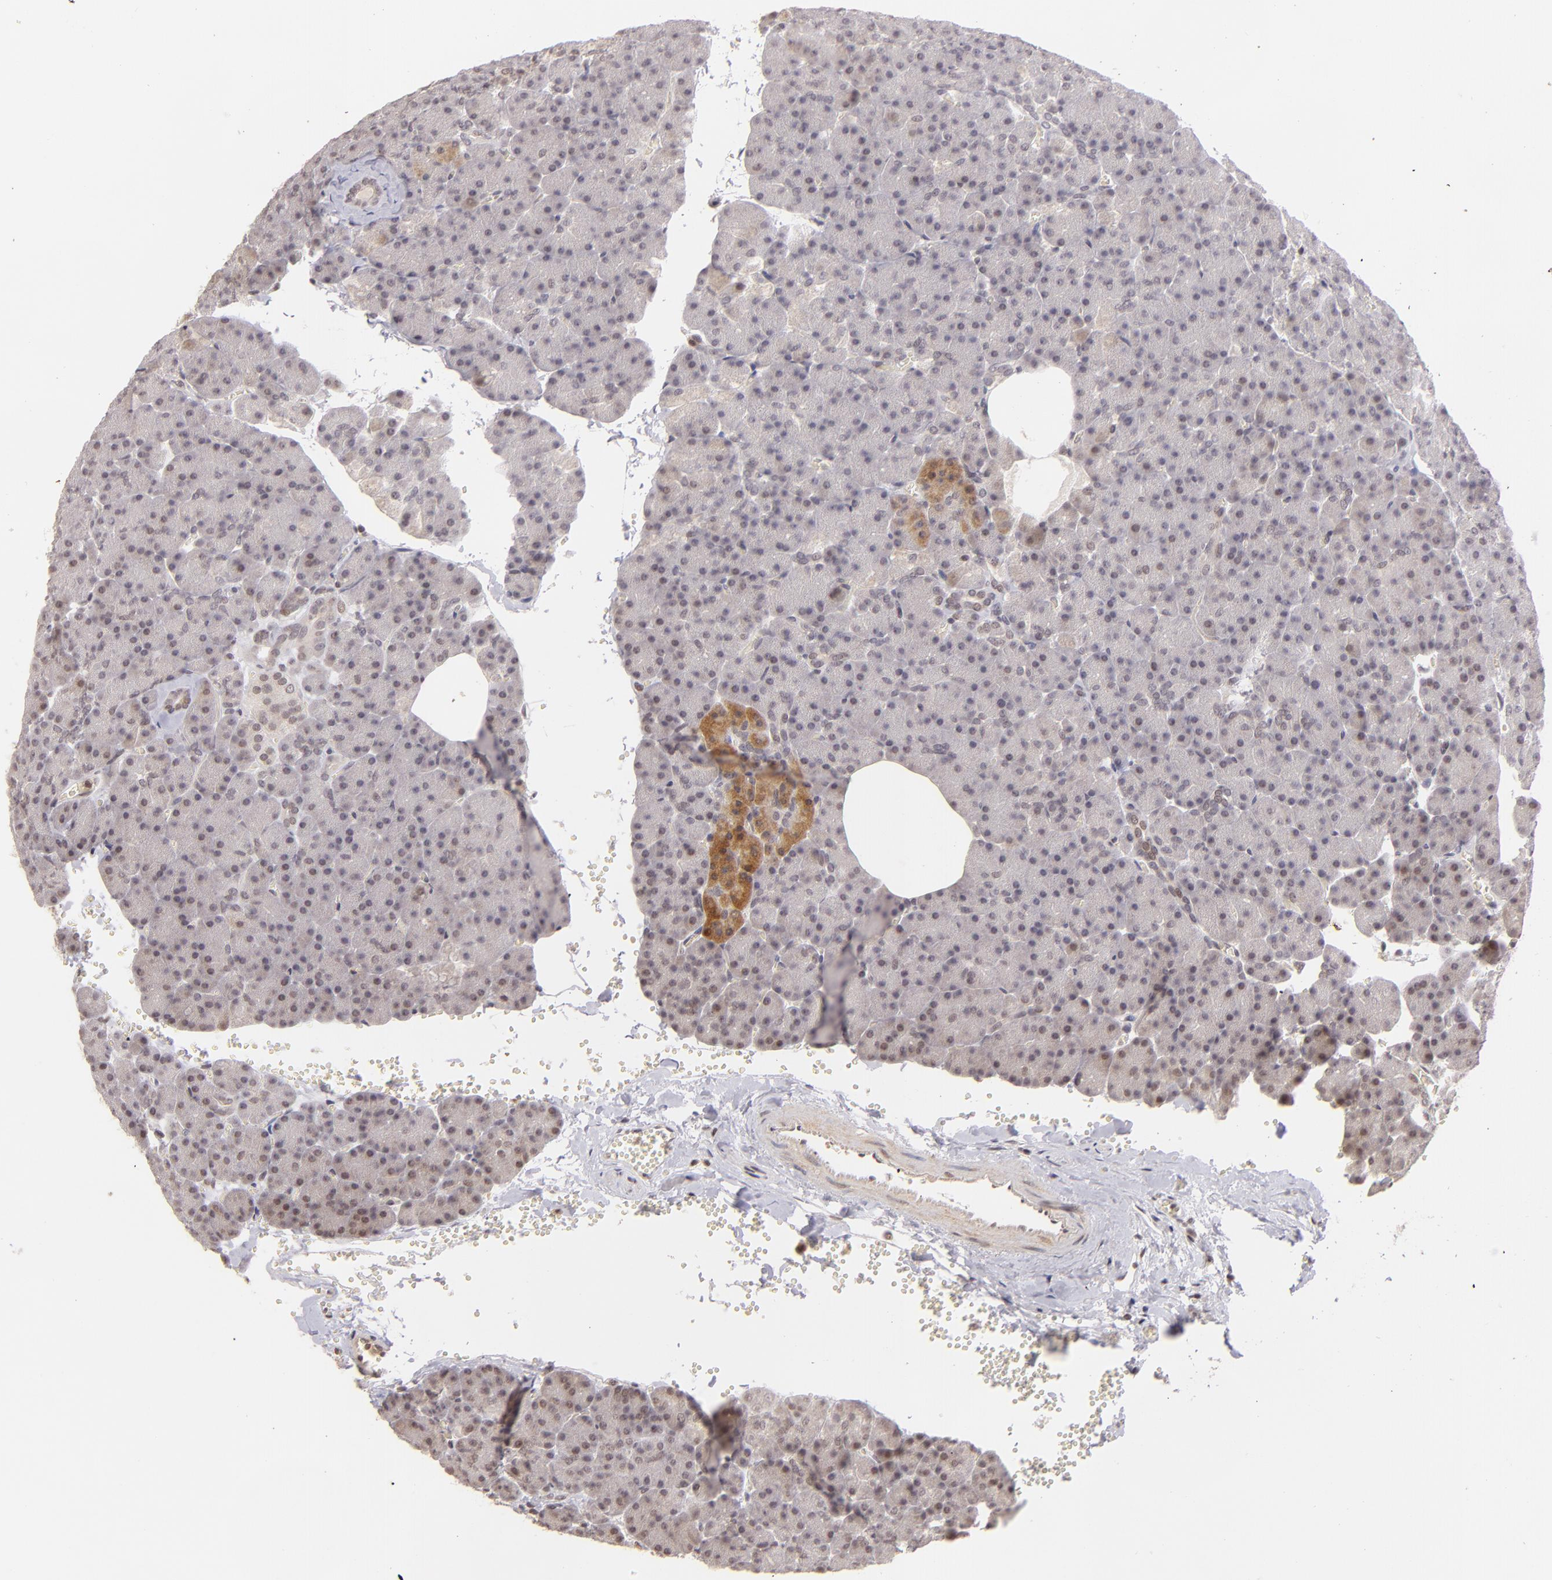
{"staining": {"intensity": "weak", "quantity": "<25%", "location": "nuclear"}, "tissue": "pancreas", "cell_type": "Exocrine glandular cells", "image_type": "normal", "snomed": [{"axis": "morphology", "description": "Normal tissue, NOS"}, {"axis": "topography", "description": "Pancreas"}], "caption": "DAB immunohistochemical staining of benign human pancreas demonstrates no significant positivity in exocrine glandular cells.", "gene": "RARB", "patient": {"sex": "female", "age": 35}}